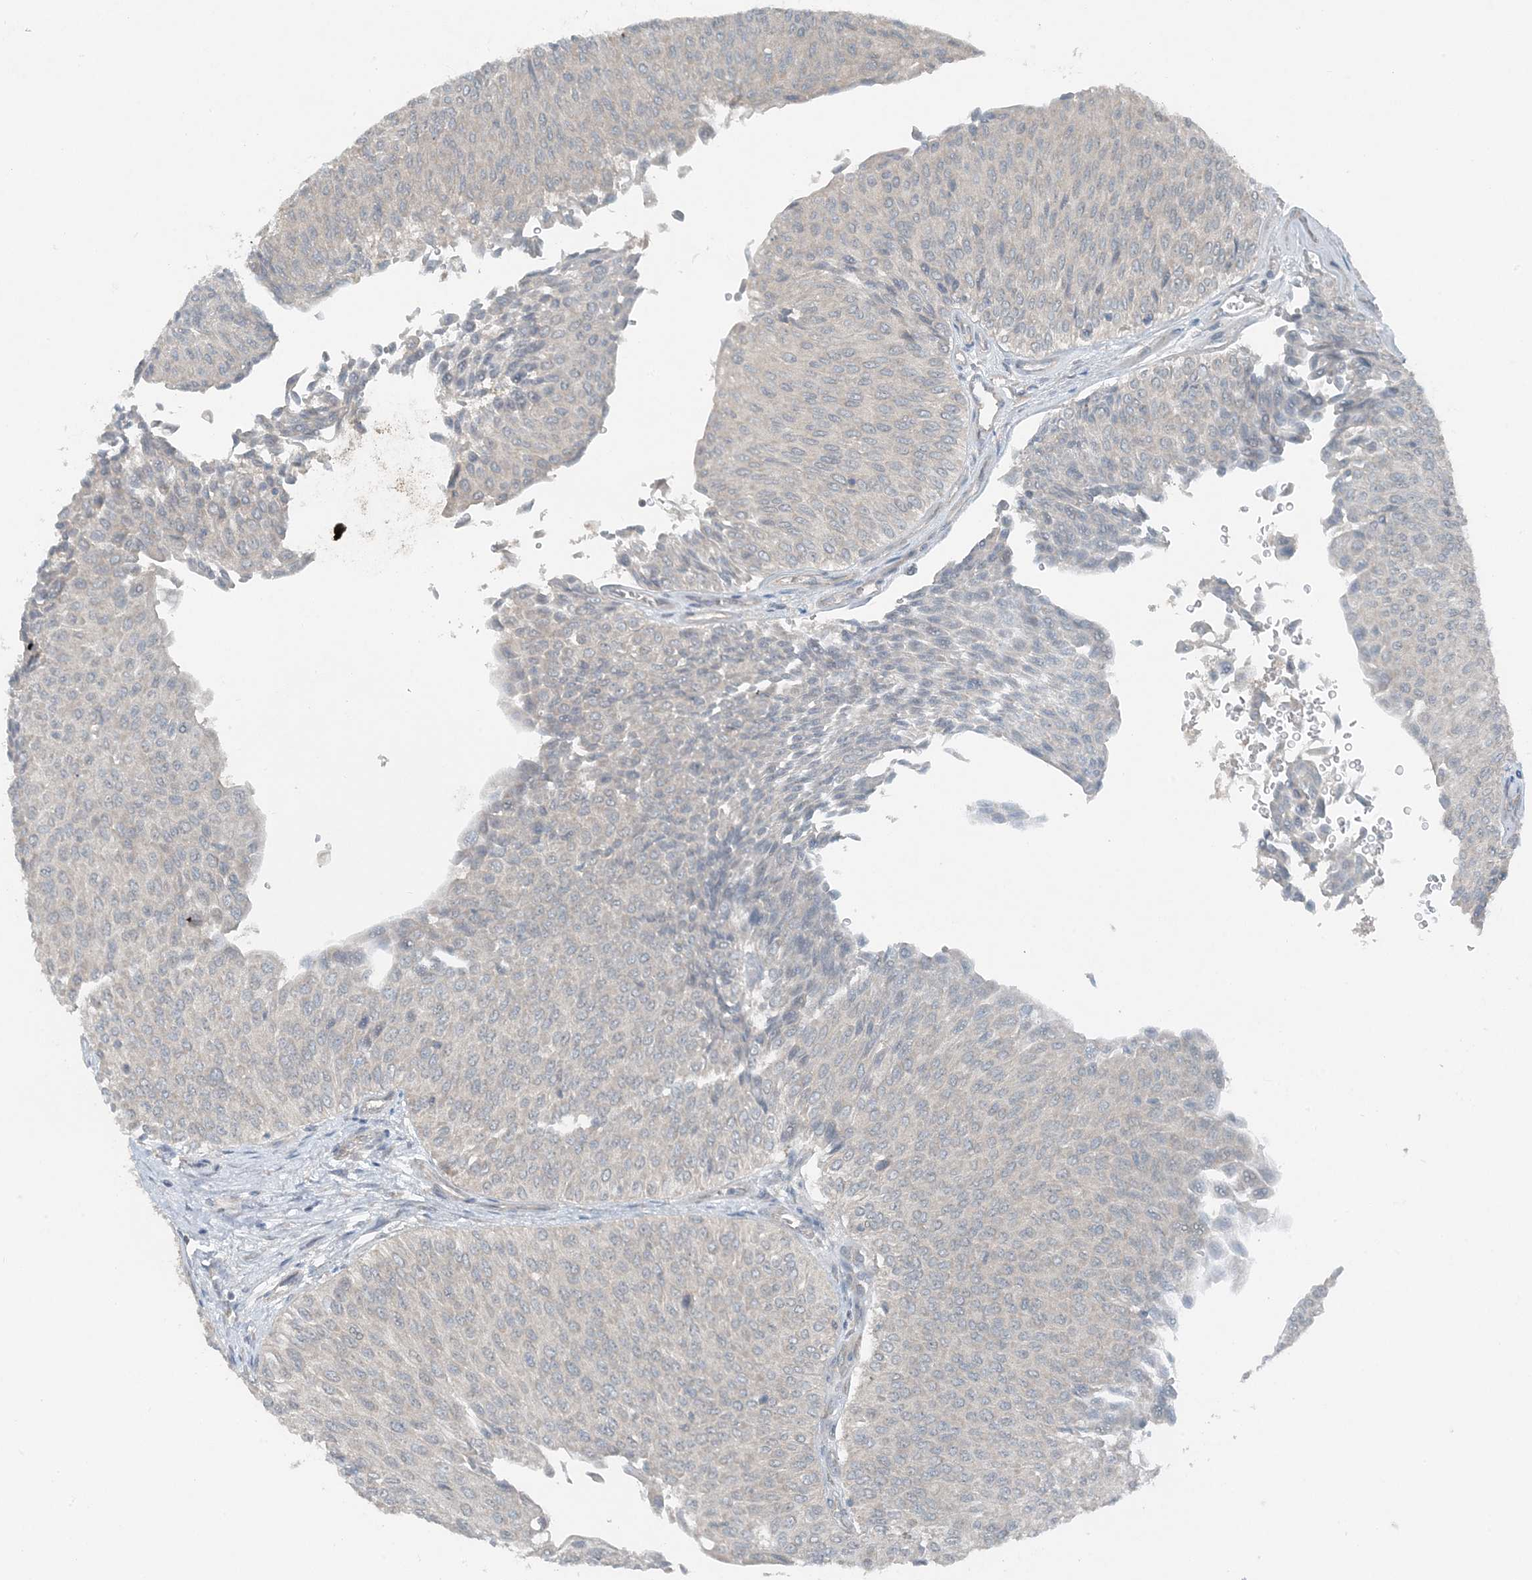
{"staining": {"intensity": "negative", "quantity": "none", "location": "none"}, "tissue": "urothelial cancer", "cell_type": "Tumor cells", "image_type": "cancer", "snomed": [{"axis": "morphology", "description": "Urothelial carcinoma, Low grade"}, {"axis": "topography", "description": "Urinary bladder"}], "caption": "The histopathology image displays no significant positivity in tumor cells of urothelial carcinoma (low-grade).", "gene": "MITD1", "patient": {"sex": "male", "age": 78}}